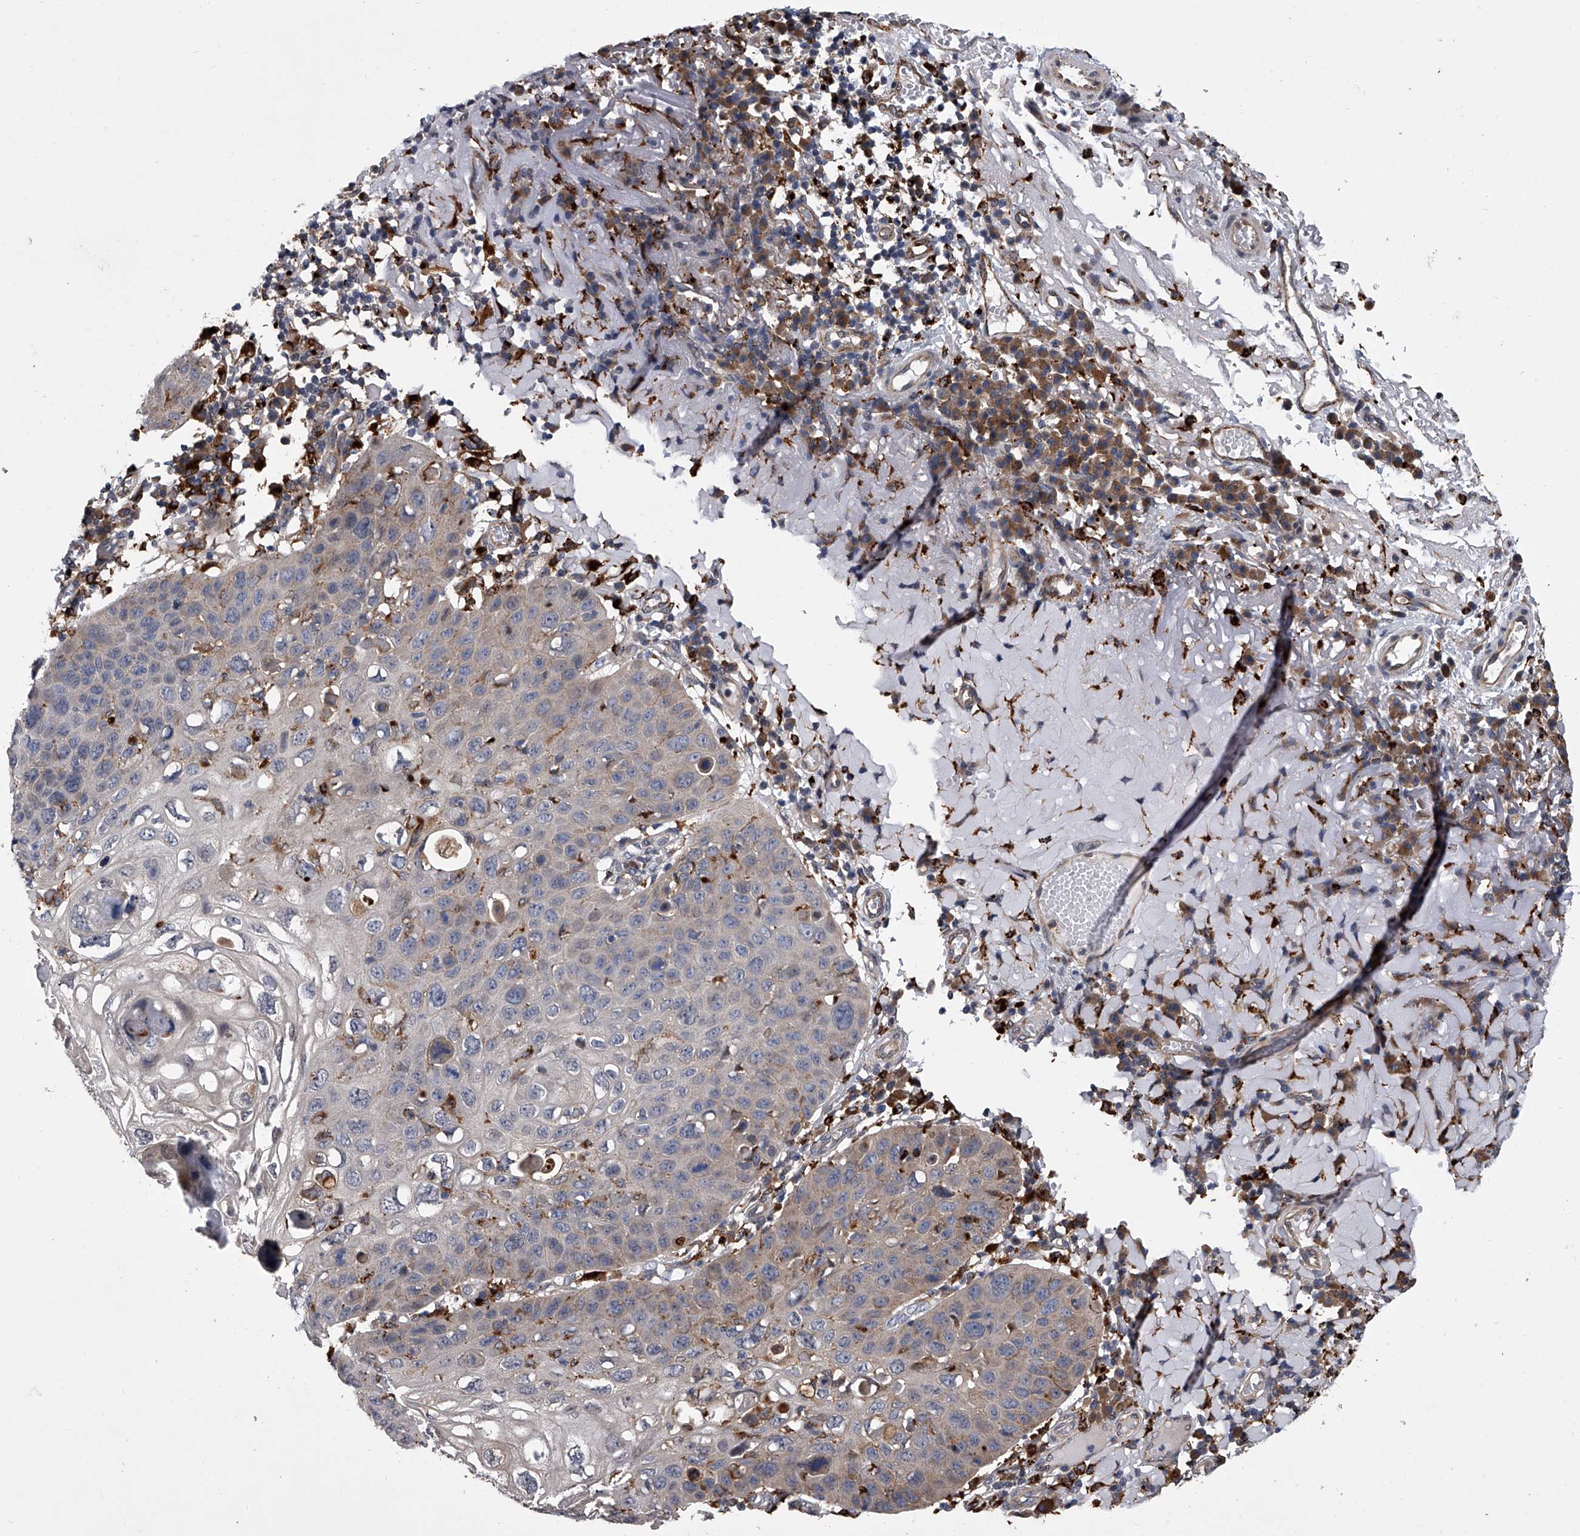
{"staining": {"intensity": "negative", "quantity": "none", "location": "none"}, "tissue": "skin cancer", "cell_type": "Tumor cells", "image_type": "cancer", "snomed": [{"axis": "morphology", "description": "Squamous cell carcinoma, NOS"}, {"axis": "topography", "description": "Skin"}], "caption": "Tumor cells are negative for brown protein staining in skin cancer.", "gene": "TRIM8", "patient": {"sex": "female", "age": 90}}